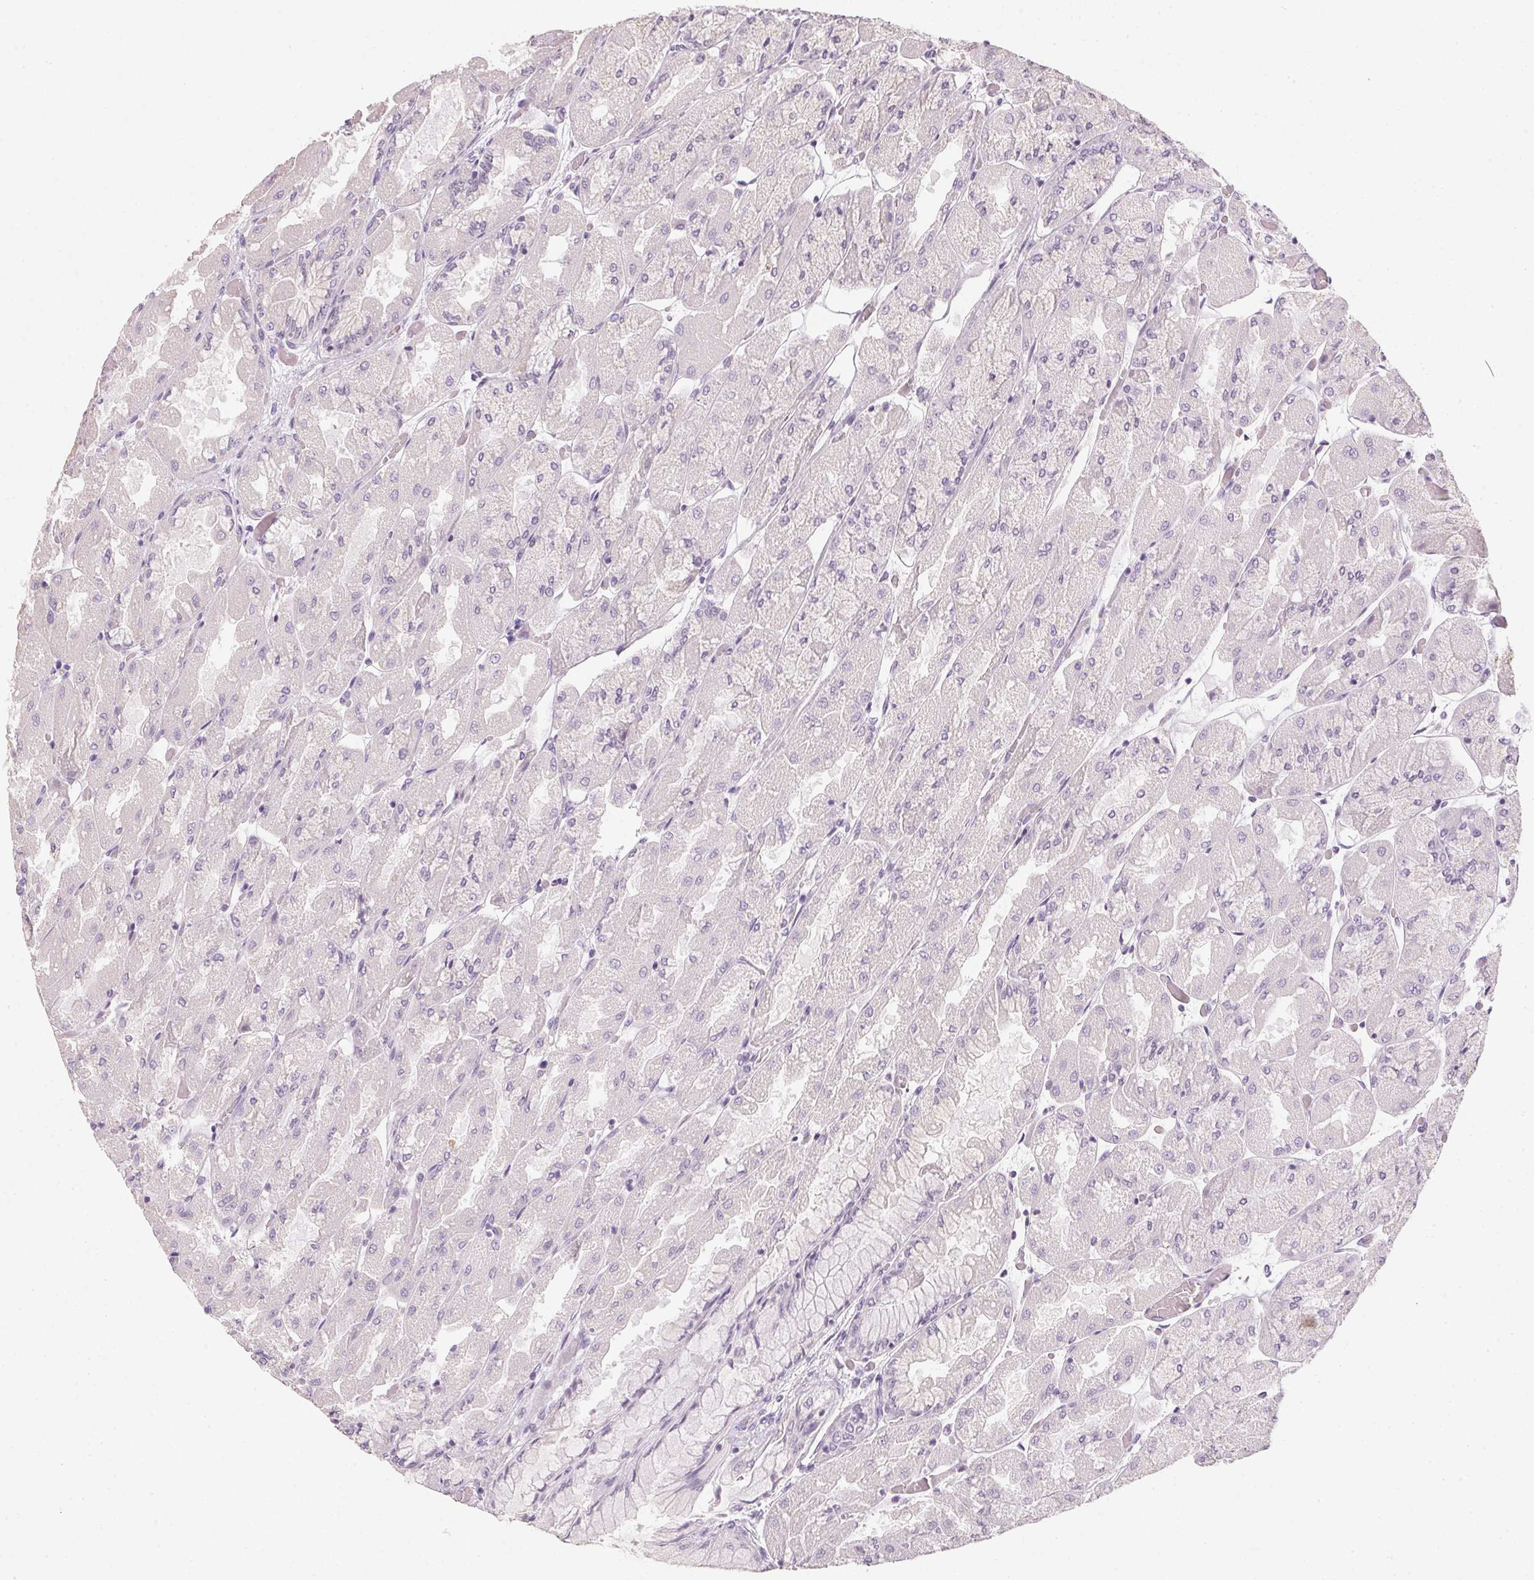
{"staining": {"intensity": "negative", "quantity": "none", "location": "none"}, "tissue": "stomach", "cell_type": "Glandular cells", "image_type": "normal", "snomed": [{"axis": "morphology", "description": "Normal tissue, NOS"}, {"axis": "topography", "description": "Stomach"}], "caption": "Stomach stained for a protein using IHC displays no expression glandular cells.", "gene": "TMEM72", "patient": {"sex": "female", "age": 61}}